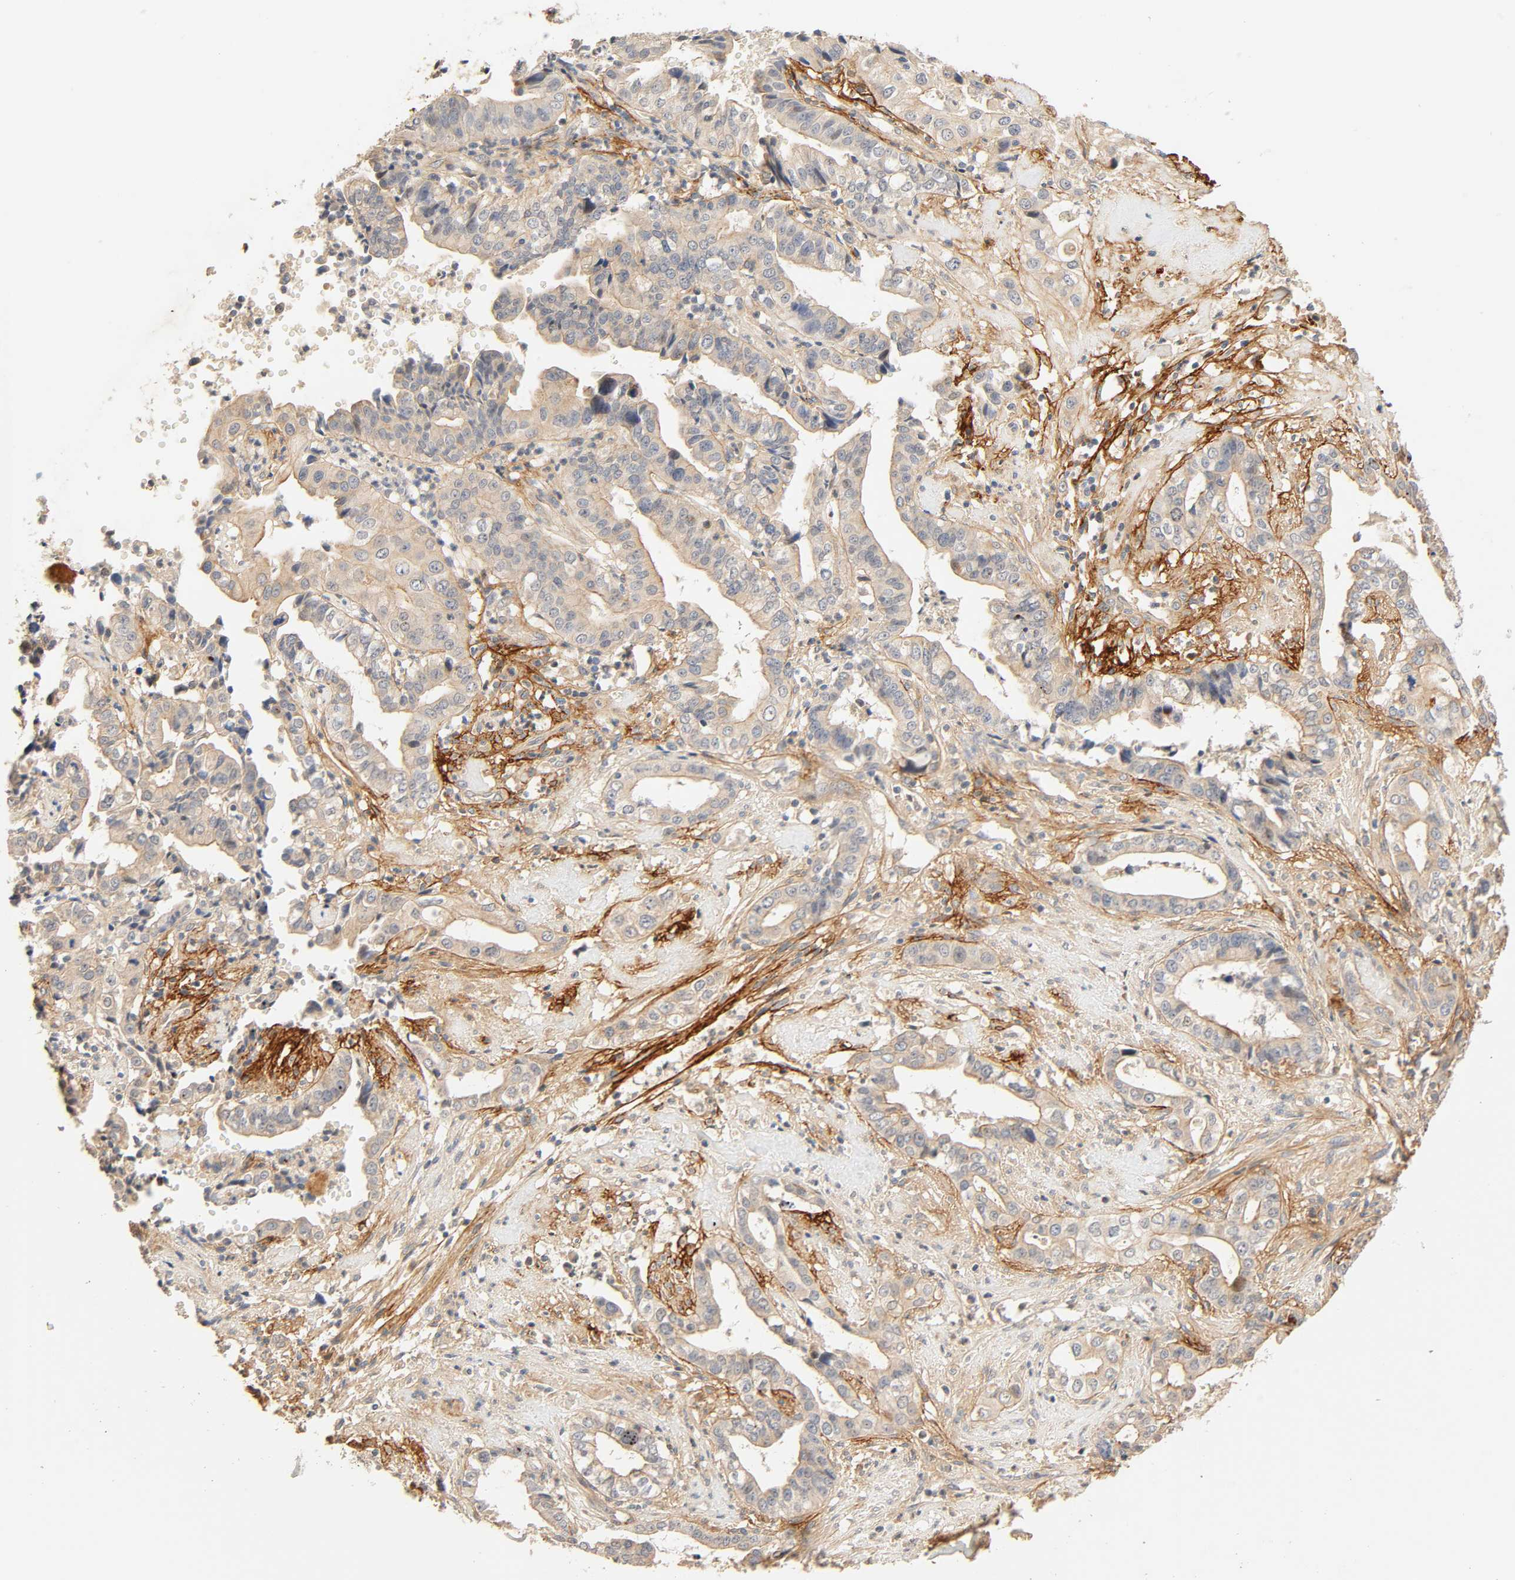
{"staining": {"intensity": "weak", "quantity": "25%-75%", "location": "cytoplasmic/membranous"}, "tissue": "liver cancer", "cell_type": "Tumor cells", "image_type": "cancer", "snomed": [{"axis": "morphology", "description": "Cholangiocarcinoma"}, {"axis": "topography", "description": "Liver"}], "caption": "Tumor cells display low levels of weak cytoplasmic/membranous positivity in about 25%-75% of cells in human liver cholangiocarcinoma.", "gene": "CACNA1G", "patient": {"sex": "female", "age": 61}}